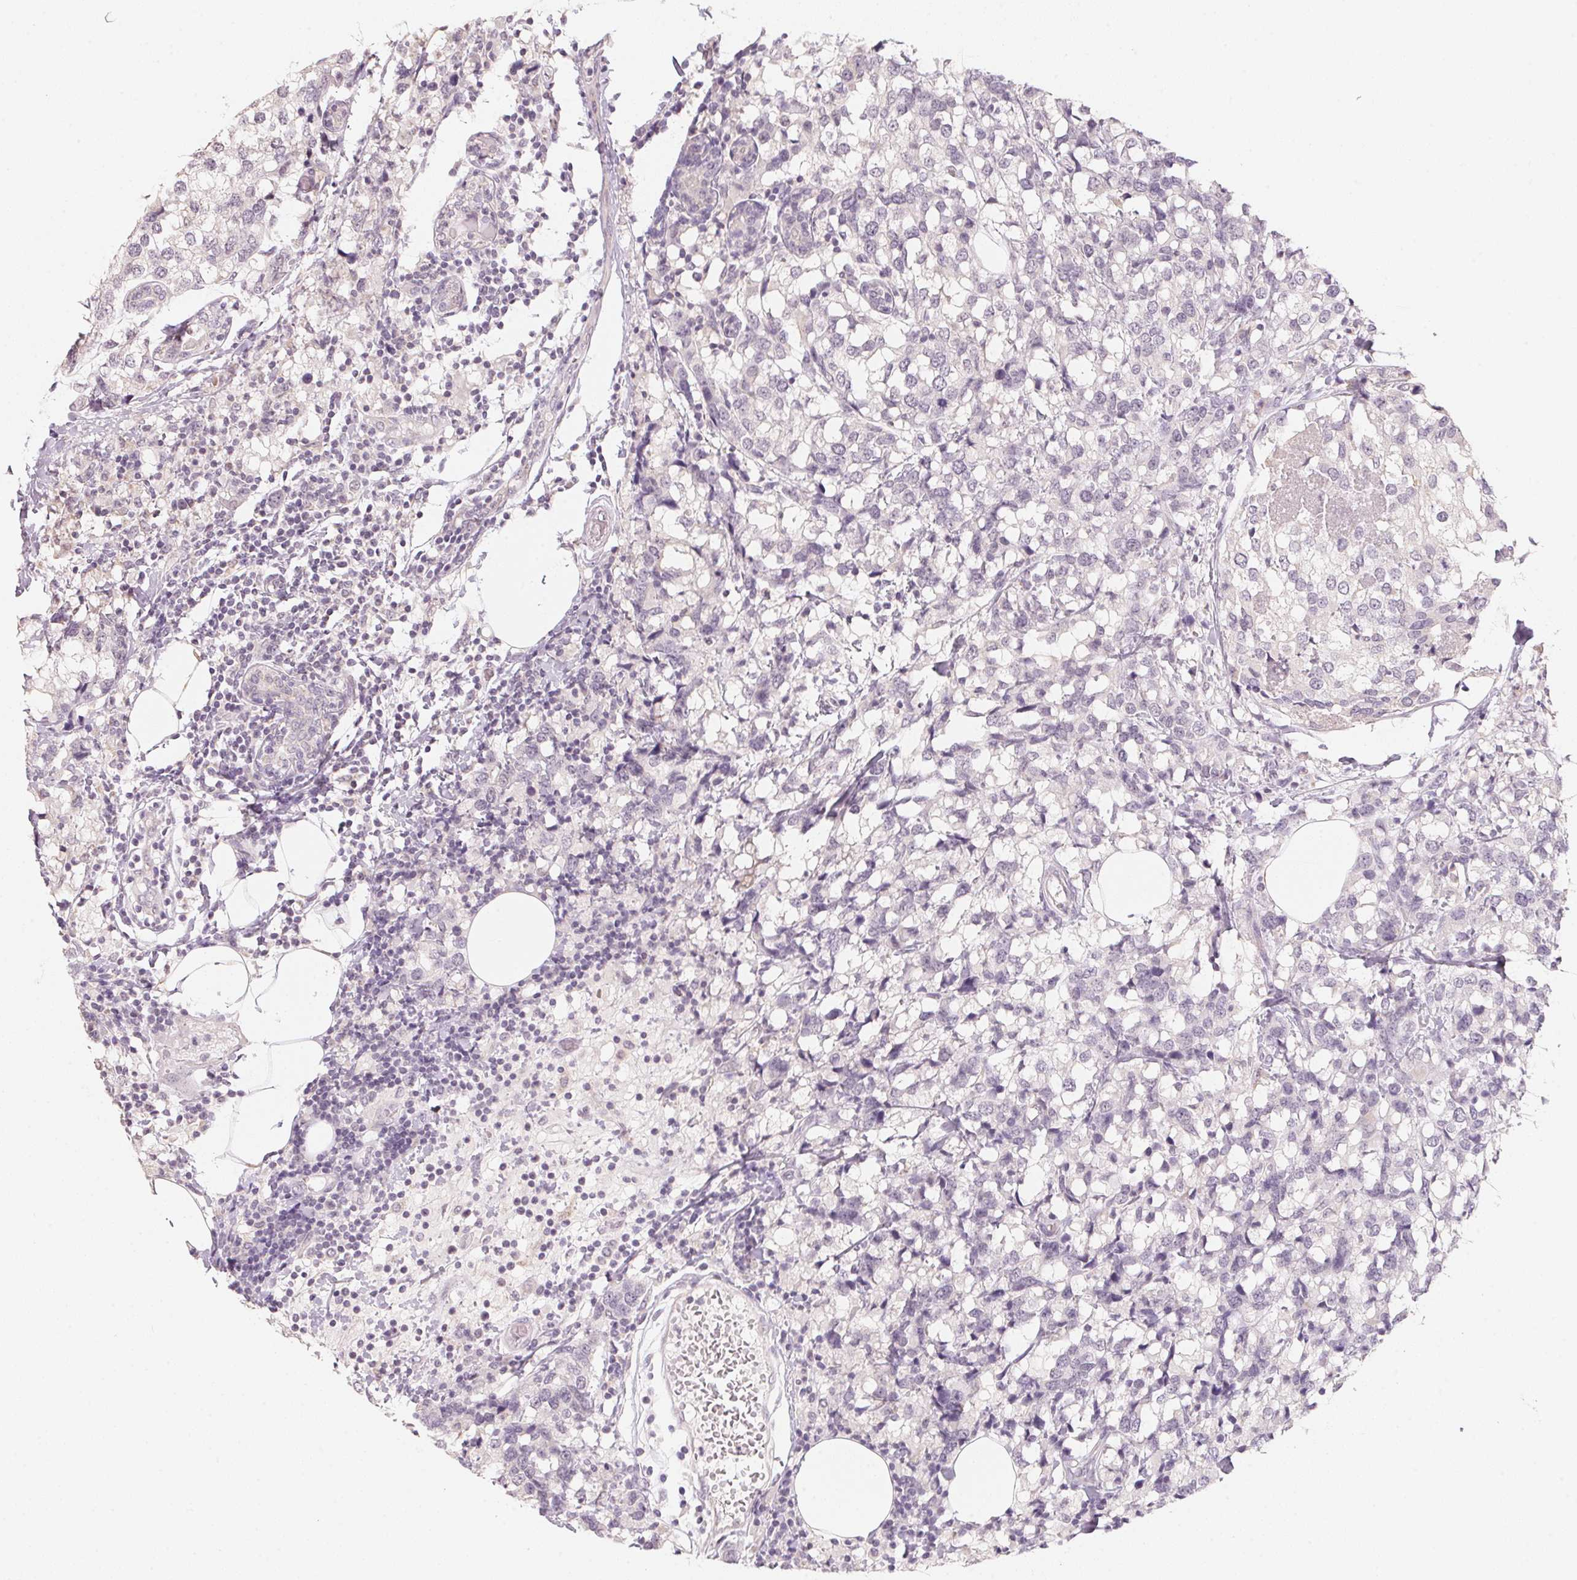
{"staining": {"intensity": "negative", "quantity": "none", "location": "none"}, "tissue": "breast cancer", "cell_type": "Tumor cells", "image_type": "cancer", "snomed": [{"axis": "morphology", "description": "Lobular carcinoma"}, {"axis": "topography", "description": "Breast"}], "caption": "There is no significant positivity in tumor cells of lobular carcinoma (breast).", "gene": "ANKRD31", "patient": {"sex": "female", "age": 59}}